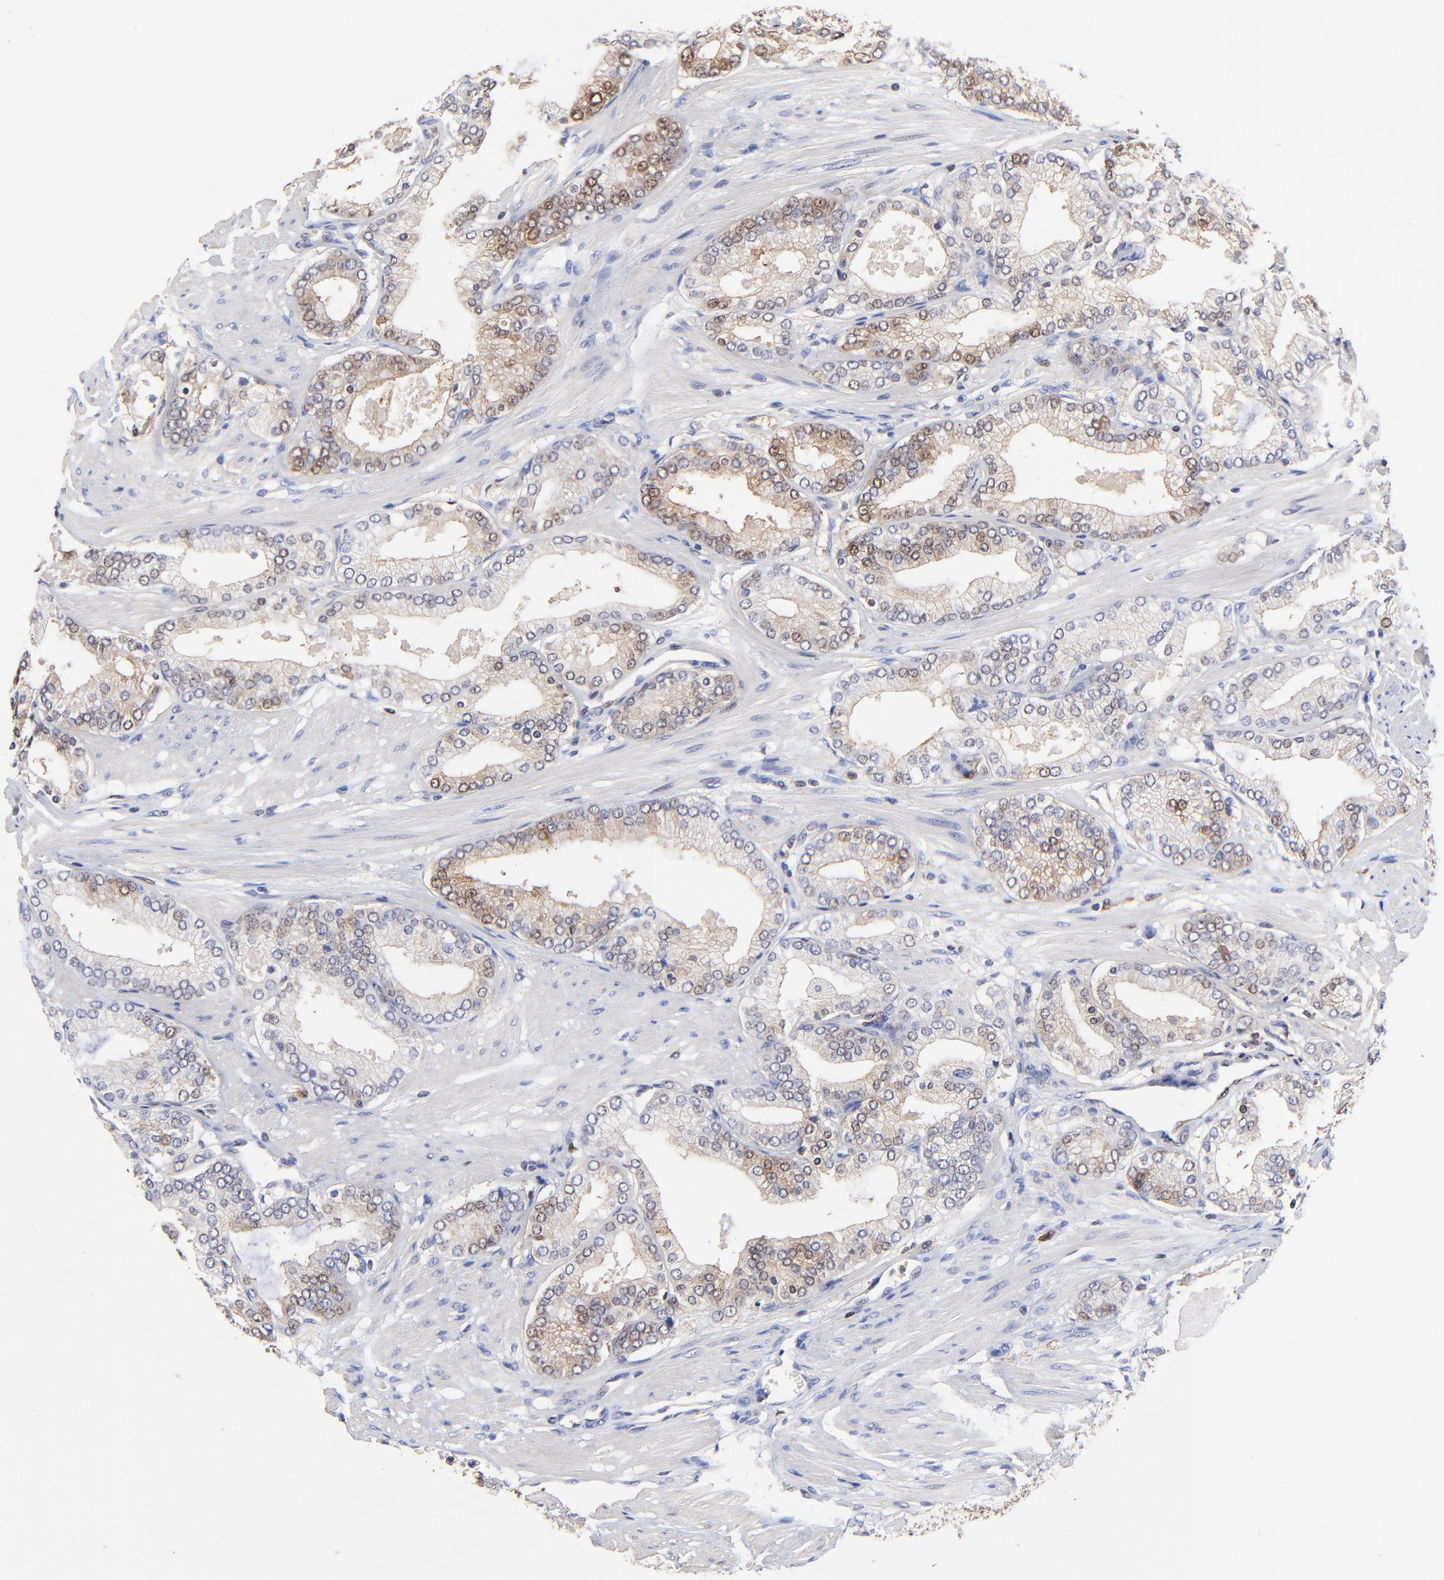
{"staining": {"intensity": "moderate", "quantity": "25%-75%", "location": "cytoplasmic/membranous"}, "tissue": "prostate cancer", "cell_type": "Tumor cells", "image_type": "cancer", "snomed": [{"axis": "morphology", "description": "Adenocarcinoma, High grade"}, {"axis": "topography", "description": "Prostate"}], "caption": "Immunohistochemistry (IHC) photomicrograph of neoplastic tissue: prostate cancer stained using immunohistochemistry demonstrates medium levels of moderate protein expression localized specifically in the cytoplasmic/membranous of tumor cells, appearing as a cytoplasmic/membranous brown color.", "gene": "DCTPP1", "patient": {"sex": "male", "age": 61}}